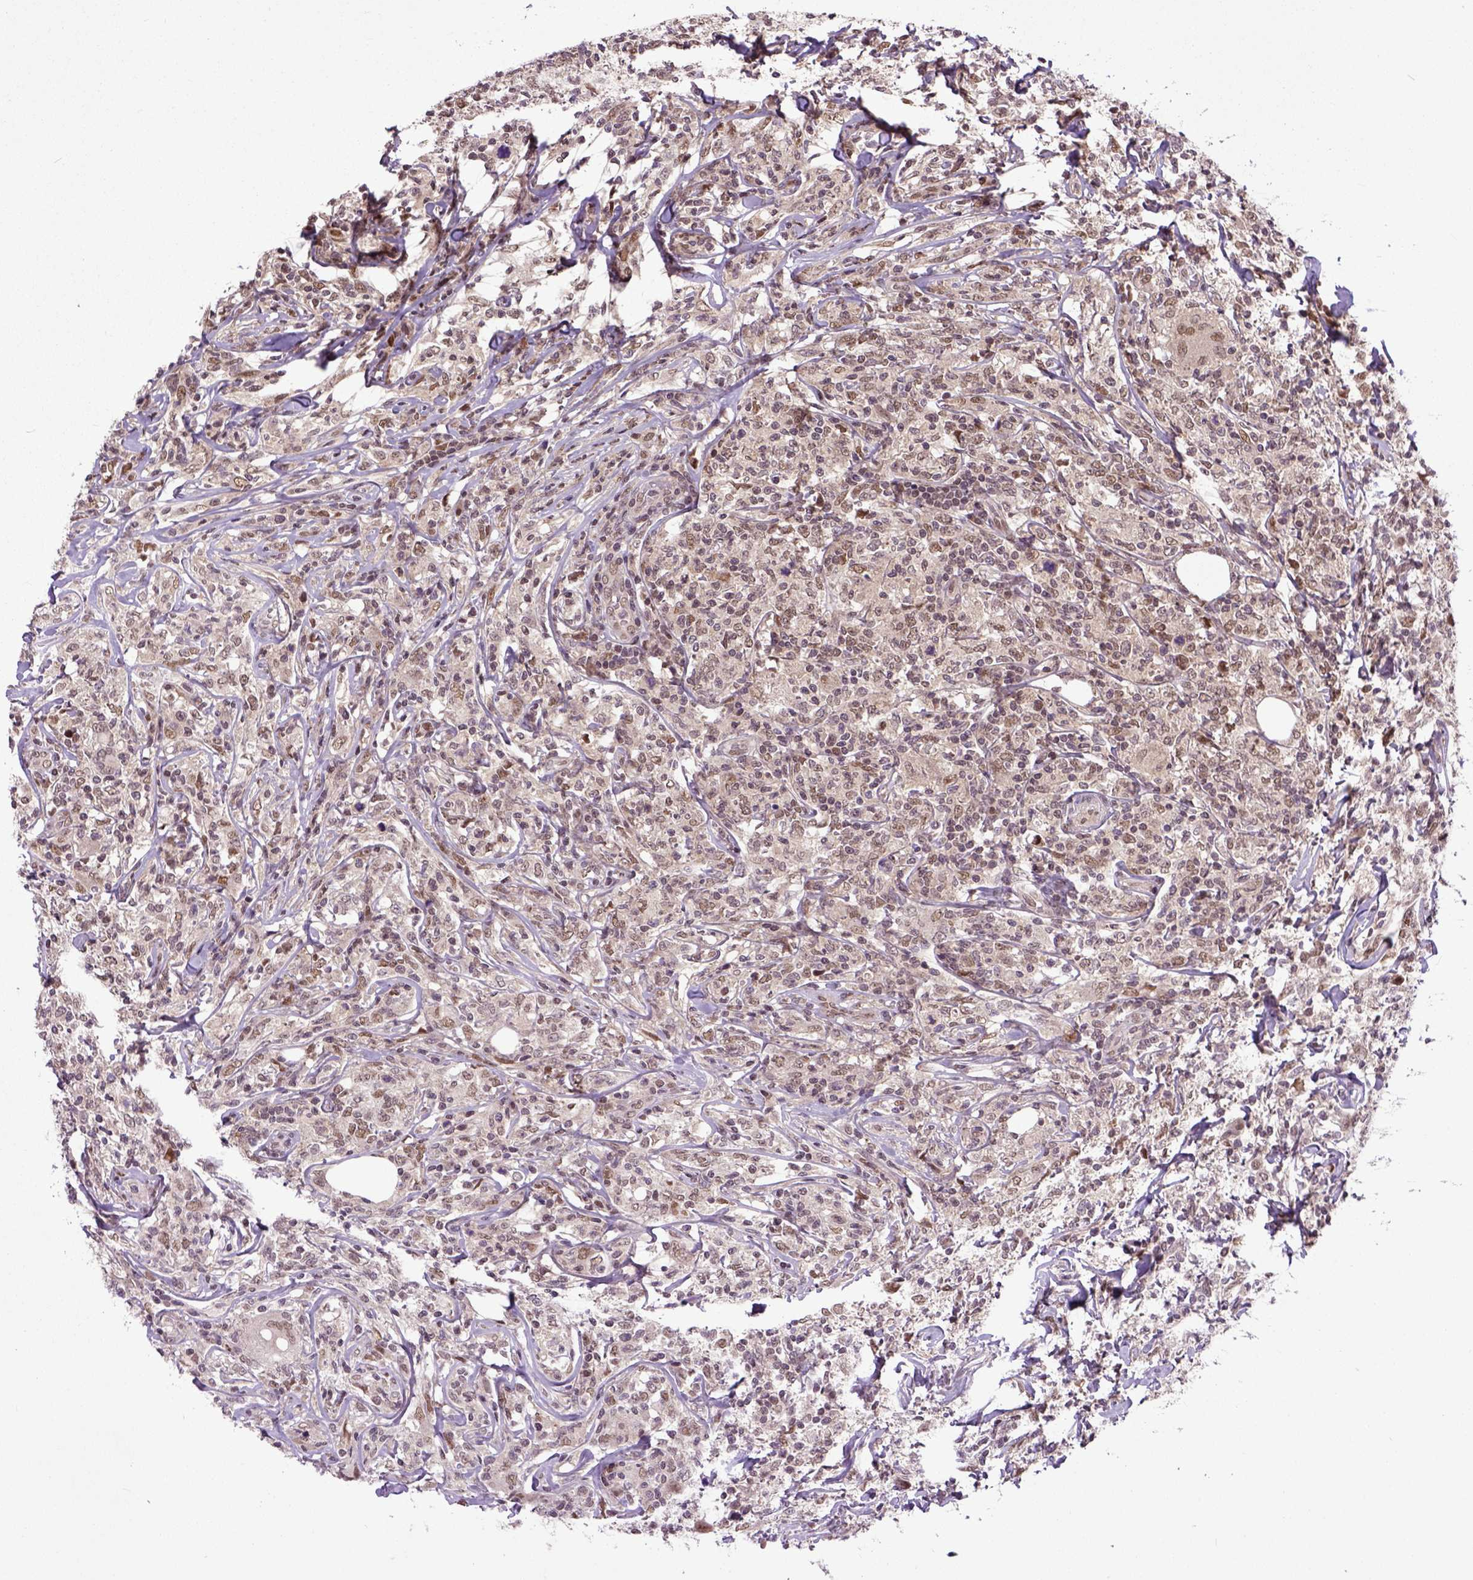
{"staining": {"intensity": "moderate", "quantity": ">75%", "location": "nuclear"}, "tissue": "lymphoma", "cell_type": "Tumor cells", "image_type": "cancer", "snomed": [{"axis": "morphology", "description": "Malignant lymphoma, non-Hodgkin's type, High grade"}, {"axis": "topography", "description": "Lymph node"}], "caption": "Lymphoma stained with a brown dye reveals moderate nuclear positive positivity in about >75% of tumor cells.", "gene": "UBA3", "patient": {"sex": "female", "age": 84}}